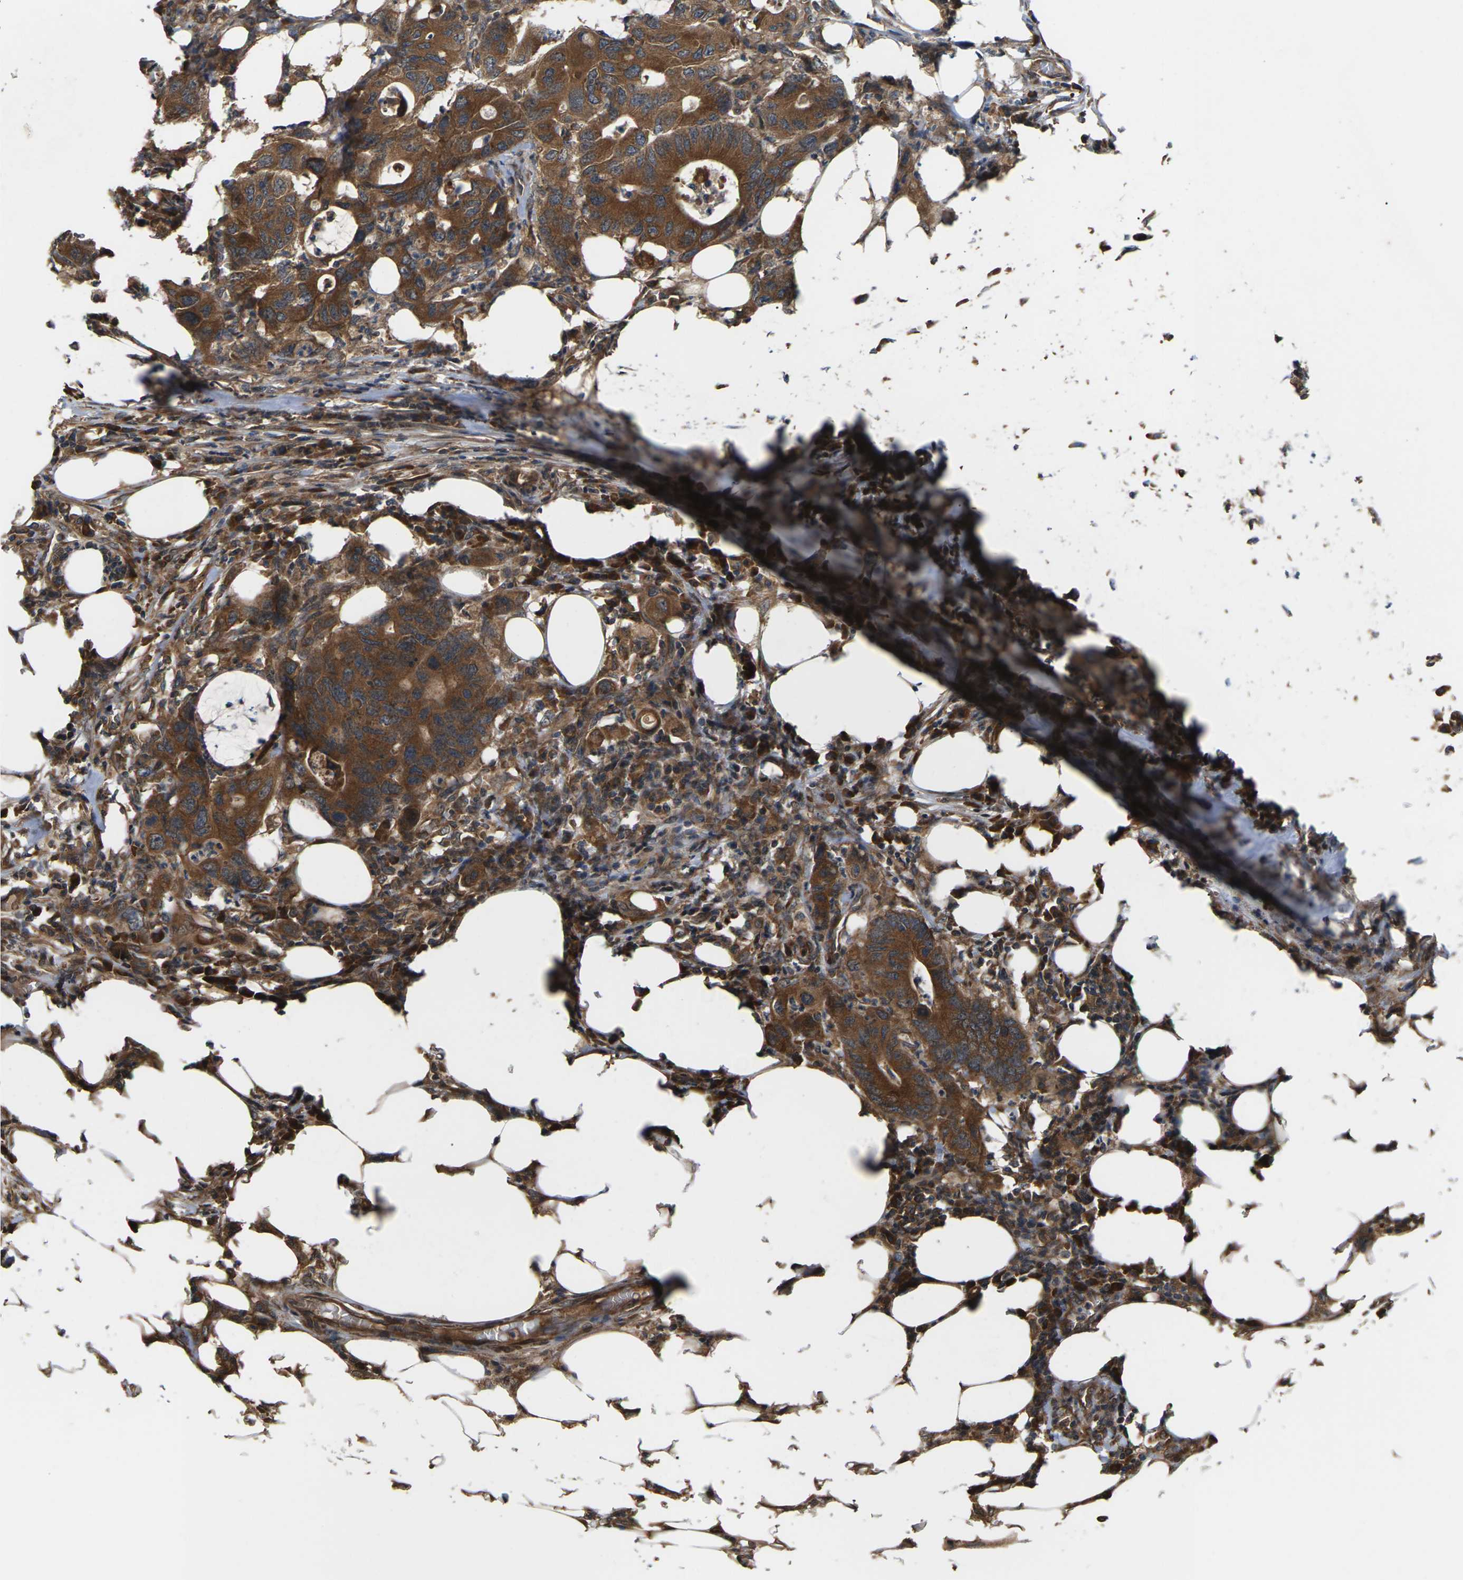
{"staining": {"intensity": "strong", "quantity": ">75%", "location": "cytoplasmic/membranous"}, "tissue": "colorectal cancer", "cell_type": "Tumor cells", "image_type": "cancer", "snomed": [{"axis": "morphology", "description": "Adenocarcinoma, NOS"}, {"axis": "topography", "description": "Colon"}], "caption": "This image demonstrates IHC staining of colorectal adenocarcinoma, with high strong cytoplasmic/membranous staining in about >75% of tumor cells.", "gene": "NRAS", "patient": {"sex": "male", "age": 71}}